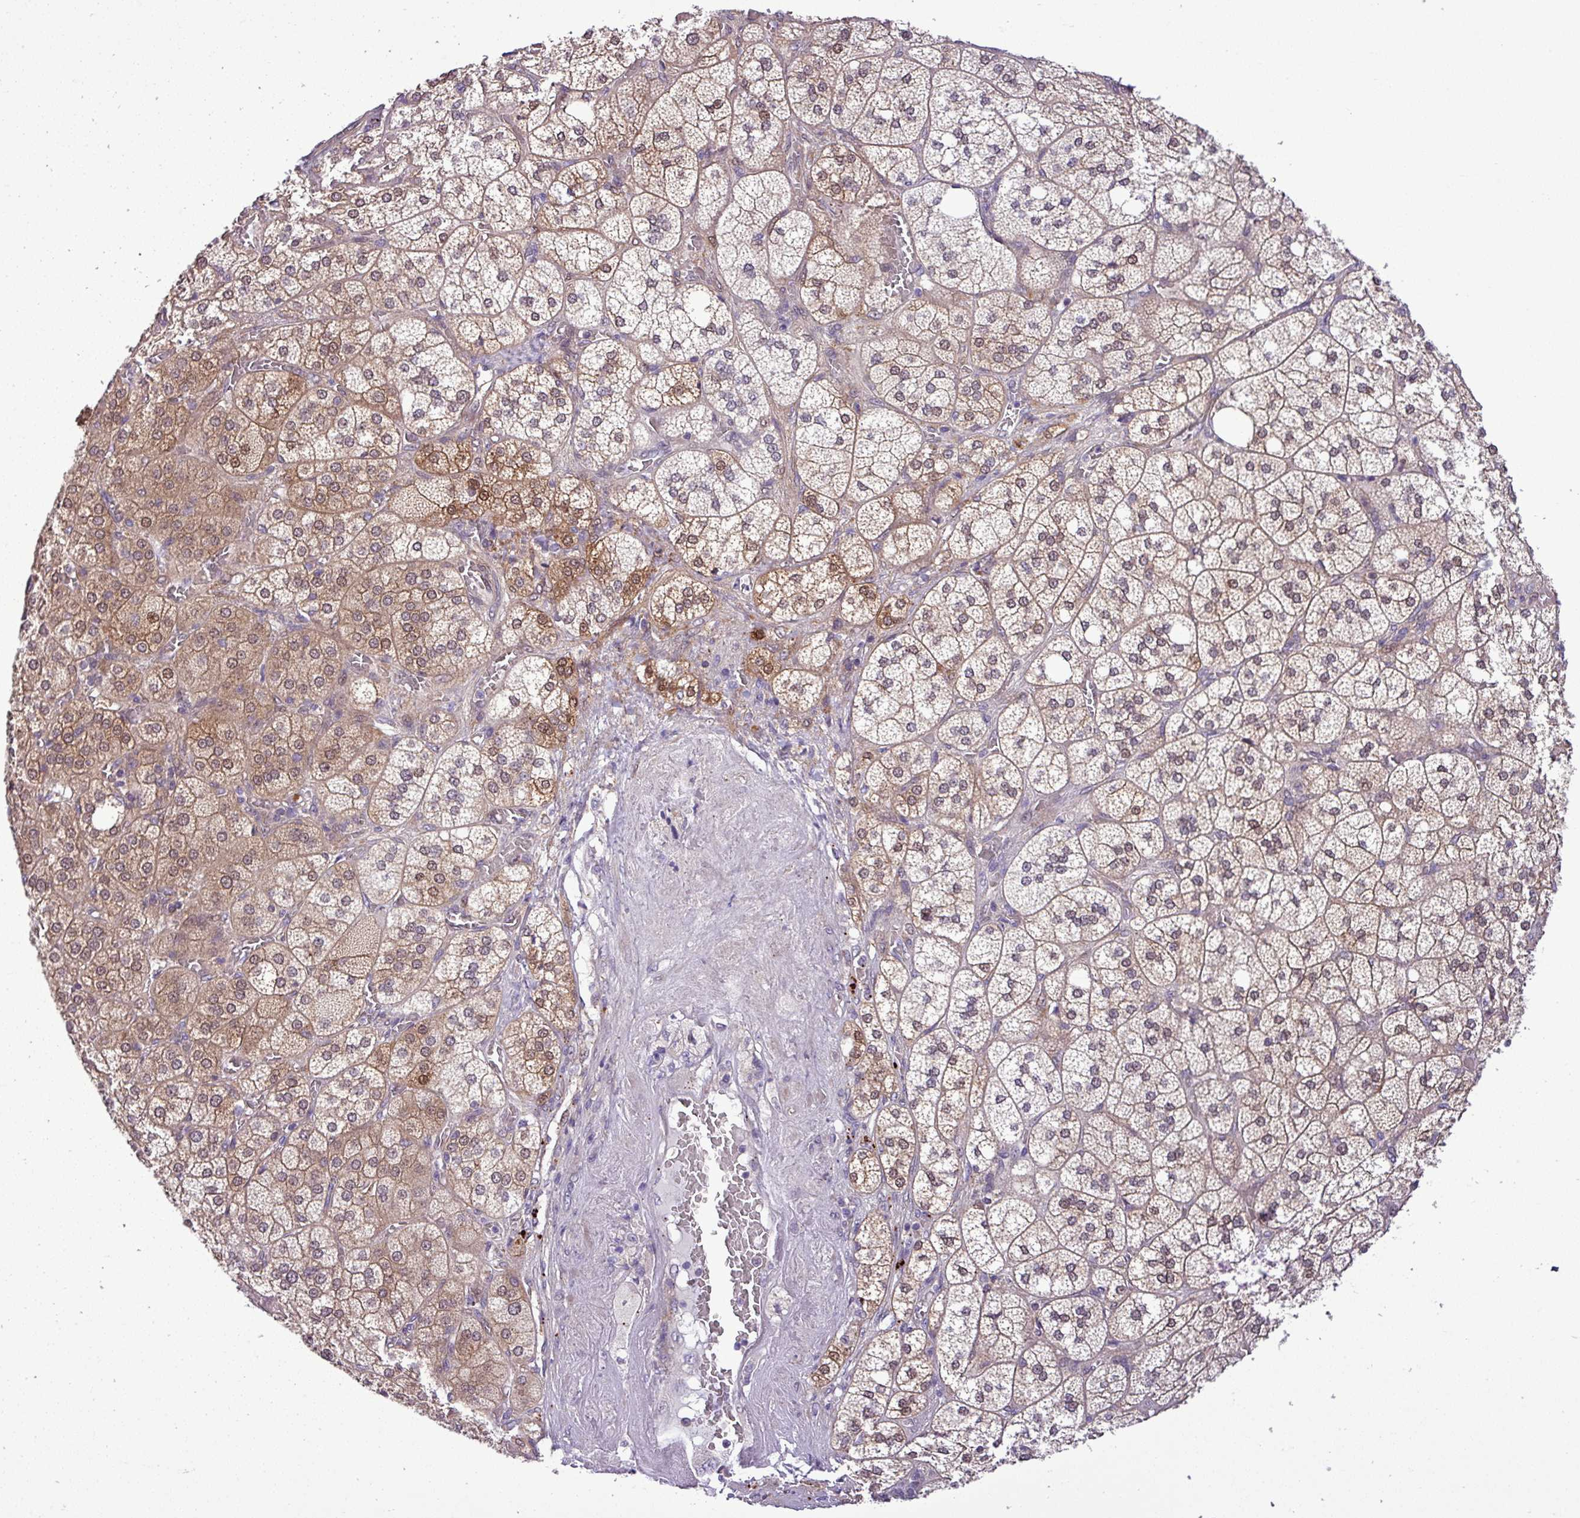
{"staining": {"intensity": "strong", "quantity": "25%-75%", "location": "cytoplasmic/membranous,nuclear"}, "tissue": "adrenal gland", "cell_type": "Glandular cells", "image_type": "normal", "snomed": [{"axis": "morphology", "description": "Normal tissue, NOS"}, {"axis": "topography", "description": "Adrenal gland"}], "caption": "Human adrenal gland stained for a protein (brown) reveals strong cytoplasmic/membranous,nuclear positive expression in about 25%-75% of glandular cells.", "gene": "CARHSP1", "patient": {"sex": "male", "age": 61}}